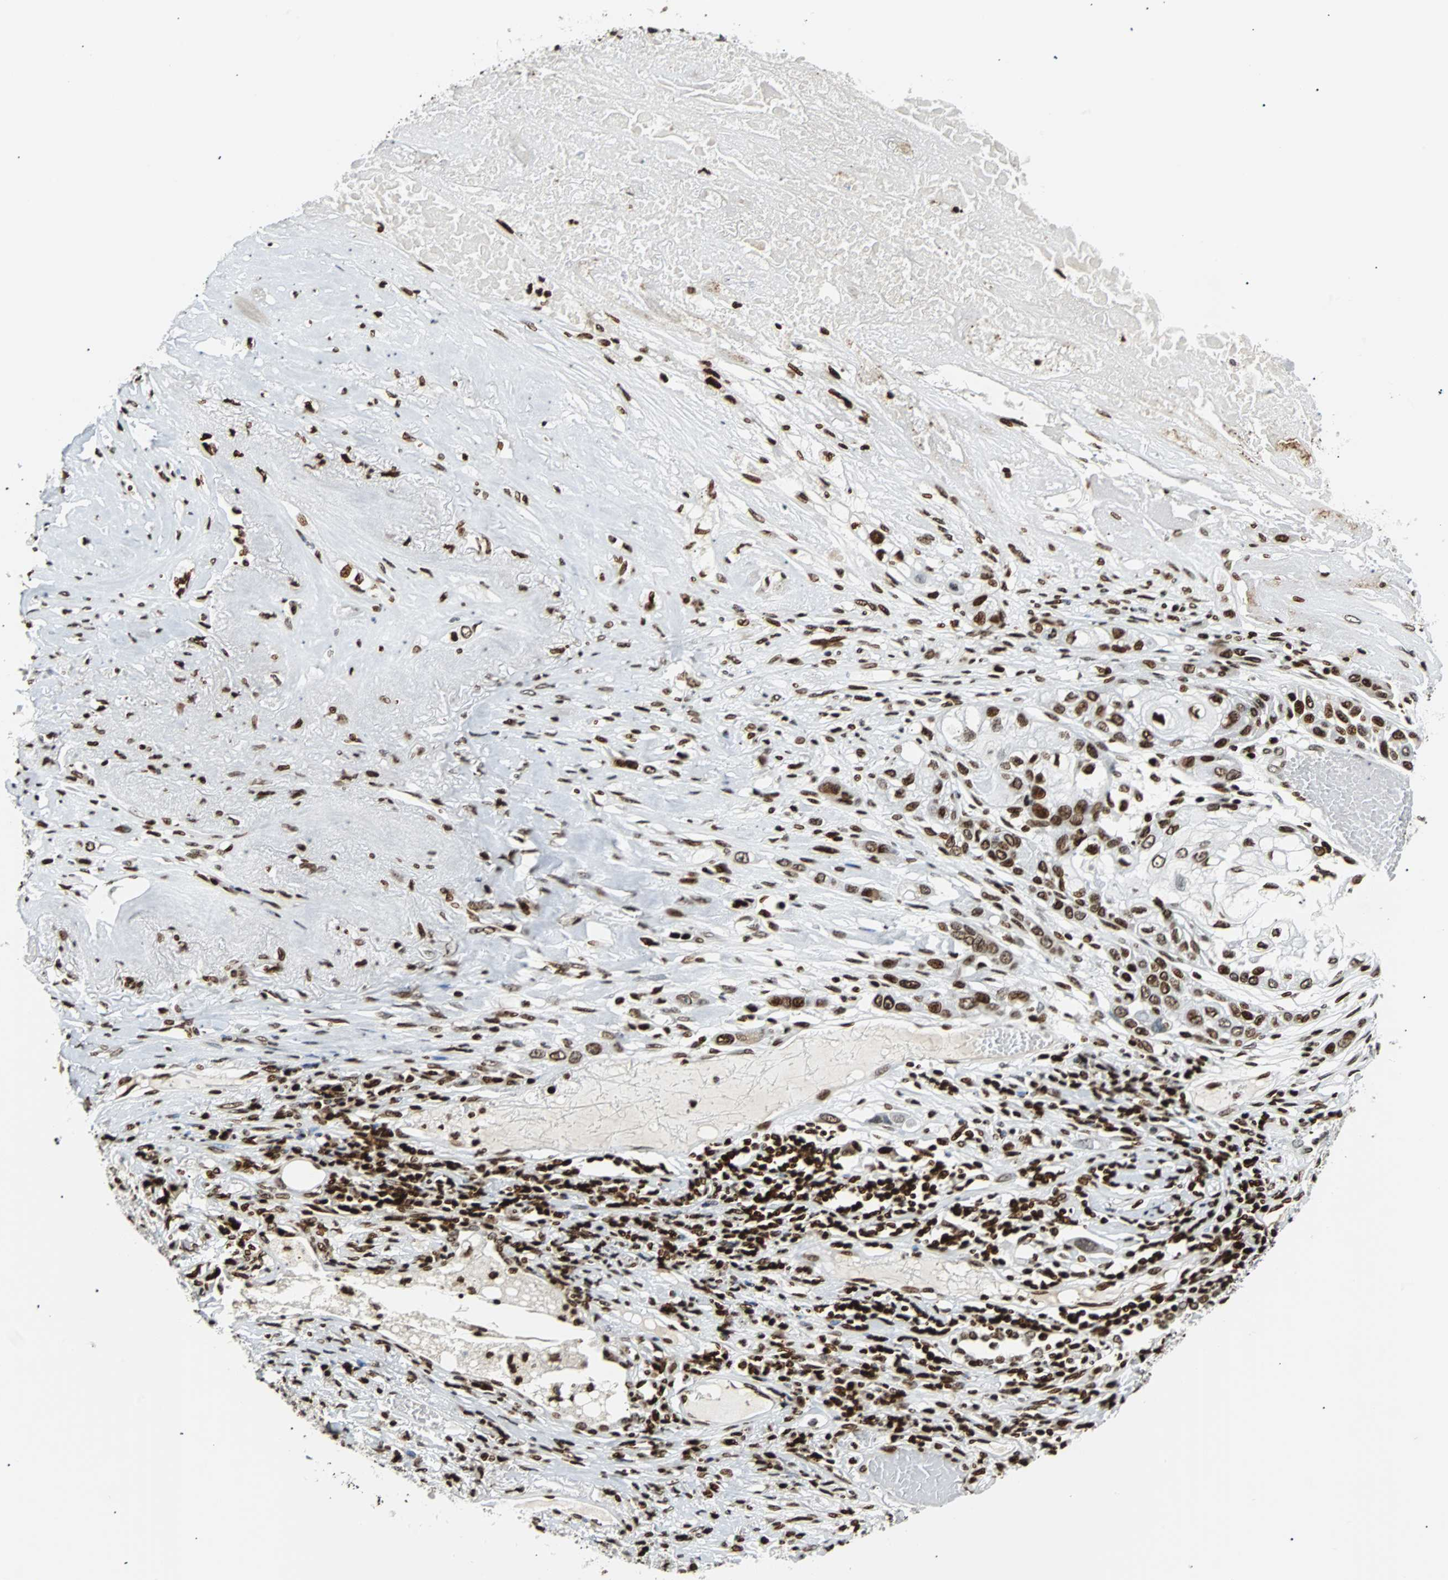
{"staining": {"intensity": "moderate", "quantity": "<25%", "location": "nuclear"}, "tissue": "lung cancer", "cell_type": "Tumor cells", "image_type": "cancer", "snomed": [{"axis": "morphology", "description": "Squamous cell carcinoma, NOS"}, {"axis": "topography", "description": "Lung"}], "caption": "High-power microscopy captured an immunohistochemistry photomicrograph of lung cancer, revealing moderate nuclear positivity in approximately <25% of tumor cells.", "gene": "ZNF131", "patient": {"sex": "male", "age": 71}}